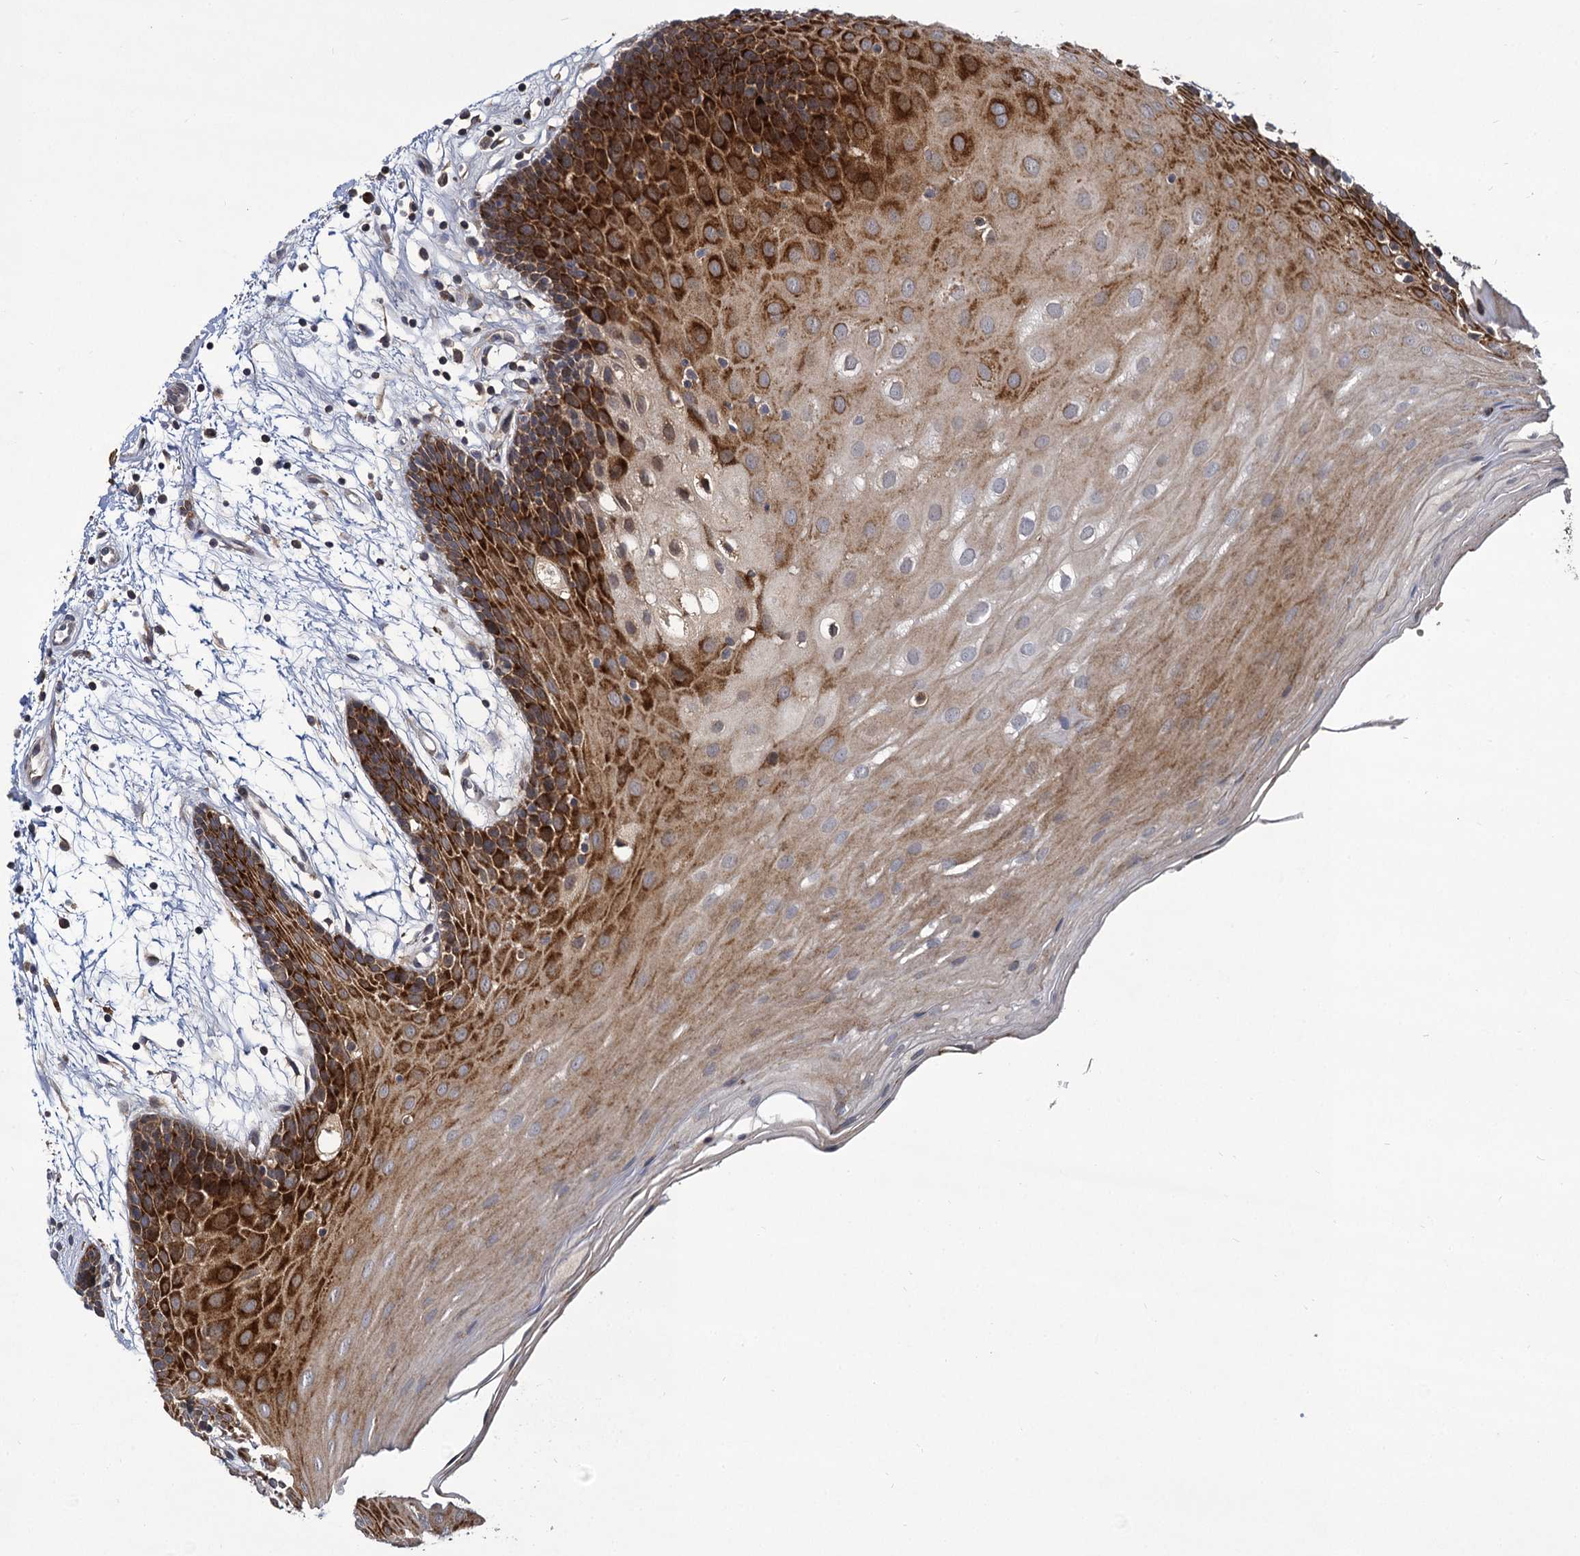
{"staining": {"intensity": "strong", "quantity": "25%-75%", "location": "cytoplasmic/membranous"}, "tissue": "oral mucosa", "cell_type": "Squamous epithelial cells", "image_type": "normal", "snomed": [{"axis": "morphology", "description": "Normal tissue, NOS"}, {"axis": "topography", "description": "Skeletal muscle"}, {"axis": "topography", "description": "Oral tissue"}, {"axis": "topography", "description": "Salivary gland"}, {"axis": "topography", "description": "Peripheral nerve tissue"}], "caption": "Immunohistochemistry (IHC) staining of unremarkable oral mucosa, which shows high levels of strong cytoplasmic/membranous positivity in approximately 25%-75% of squamous epithelial cells indicating strong cytoplasmic/membranous protein staining. The staining was performed using DAB (brown) for protein detection and nuclei were counterstained in hematoxylin (blue).", "gene": "INPPL1", "patient": {"sex": "male", "age": 54}}